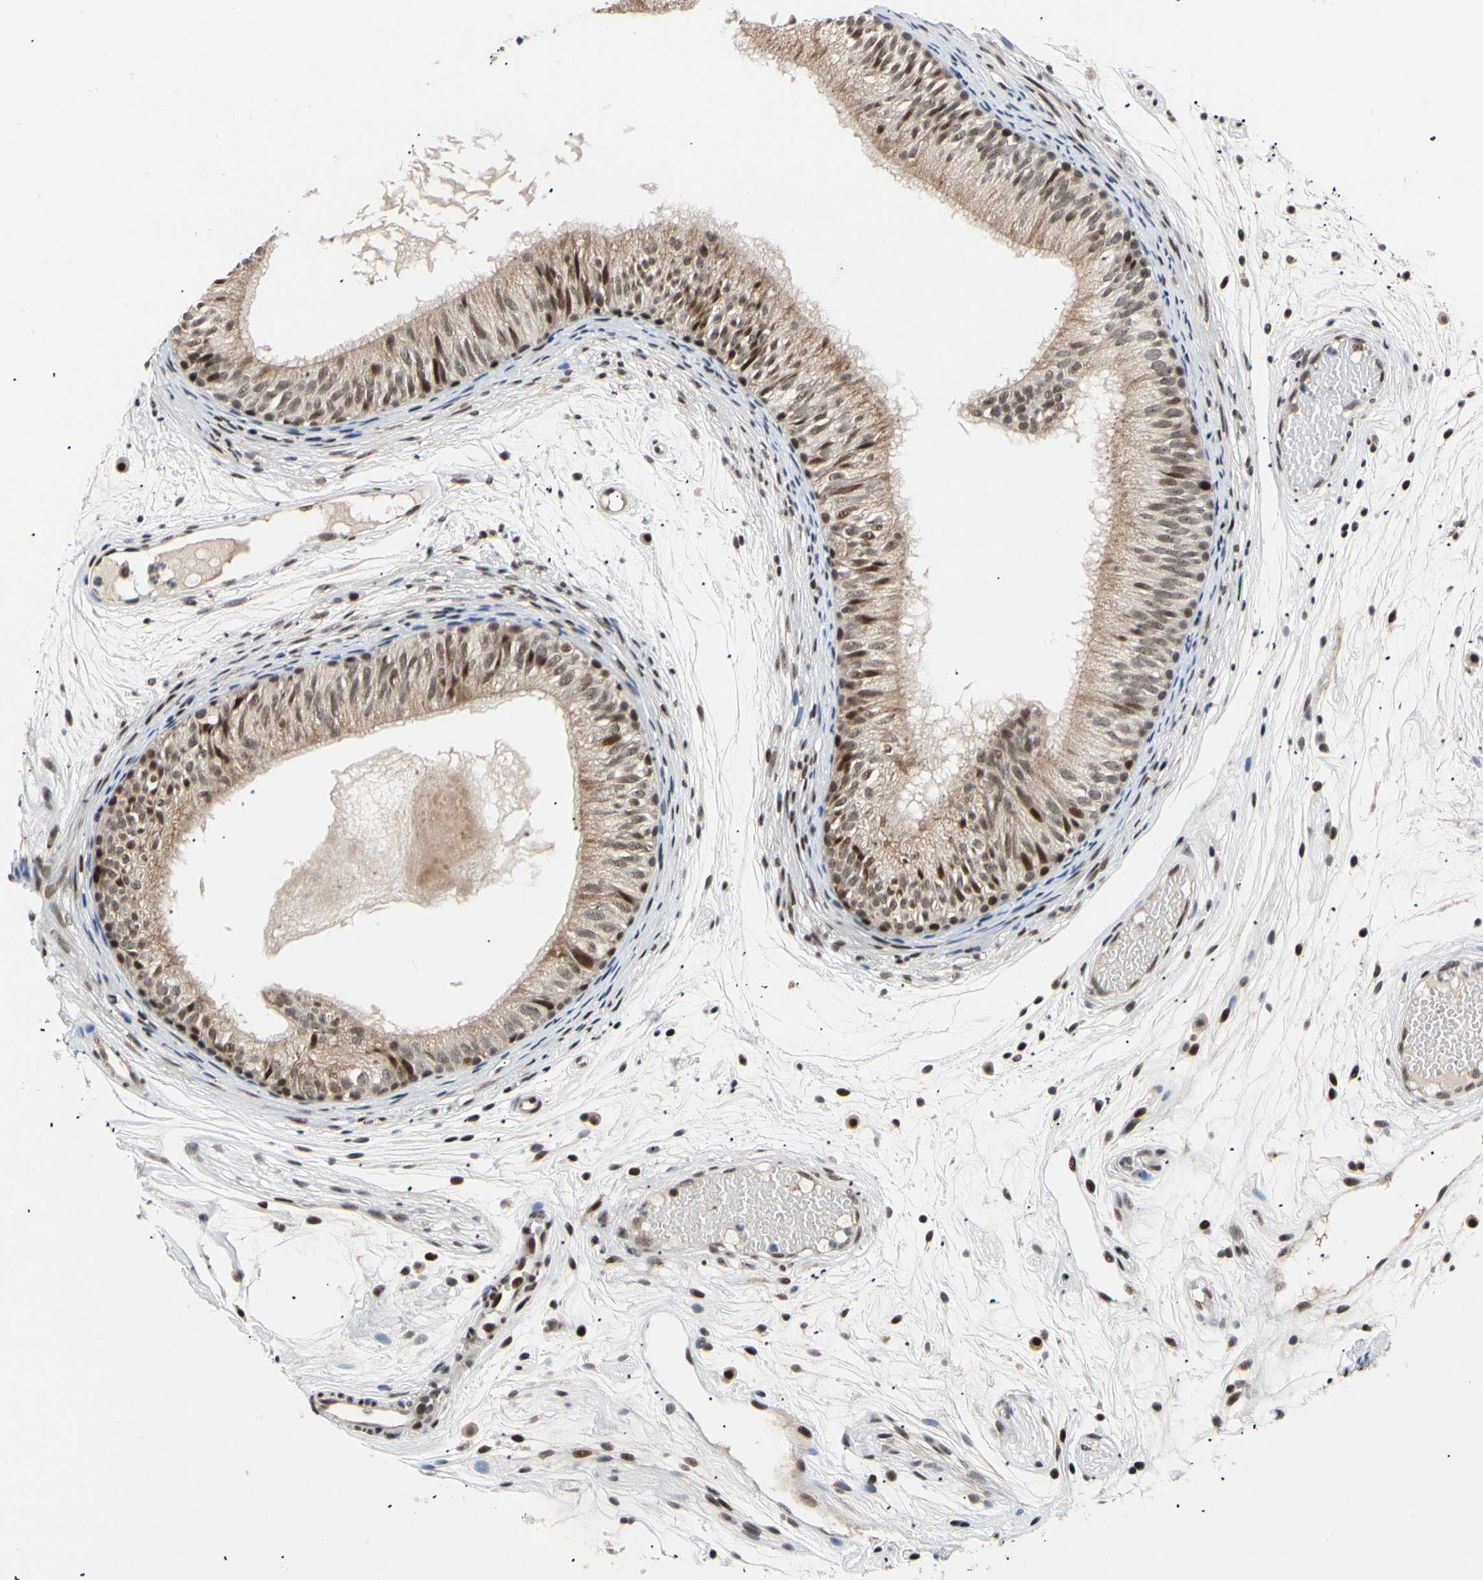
{"staining": {"intensity": "moderate", "quantity": "25%-75%", "location": "cytoplasmic/membranous,nuclear"}, "tissue": "epididymis", "cell_type": "Glandular cells", "image_type": "normal", "snomed": [{"axis": "morphology", "description": "Normal tissue, NOS"}, {"axis": "morphology", "description": "Atrophy, NOS"}, {"axis": "topography", "description": "Testis"}, {"axis": "topography", "description": "Epididymis"}], "caption": "Epididymis stained with DAB (3,3'-diaminobenzidine) immunohistochemistry displays medium levels of moderate cytoplasmic/membranous,nuclear staining in approximately 25%-75% of glandular cells.", "gene": "E2F1", "patient": {"sex": "male", "age": 18}}